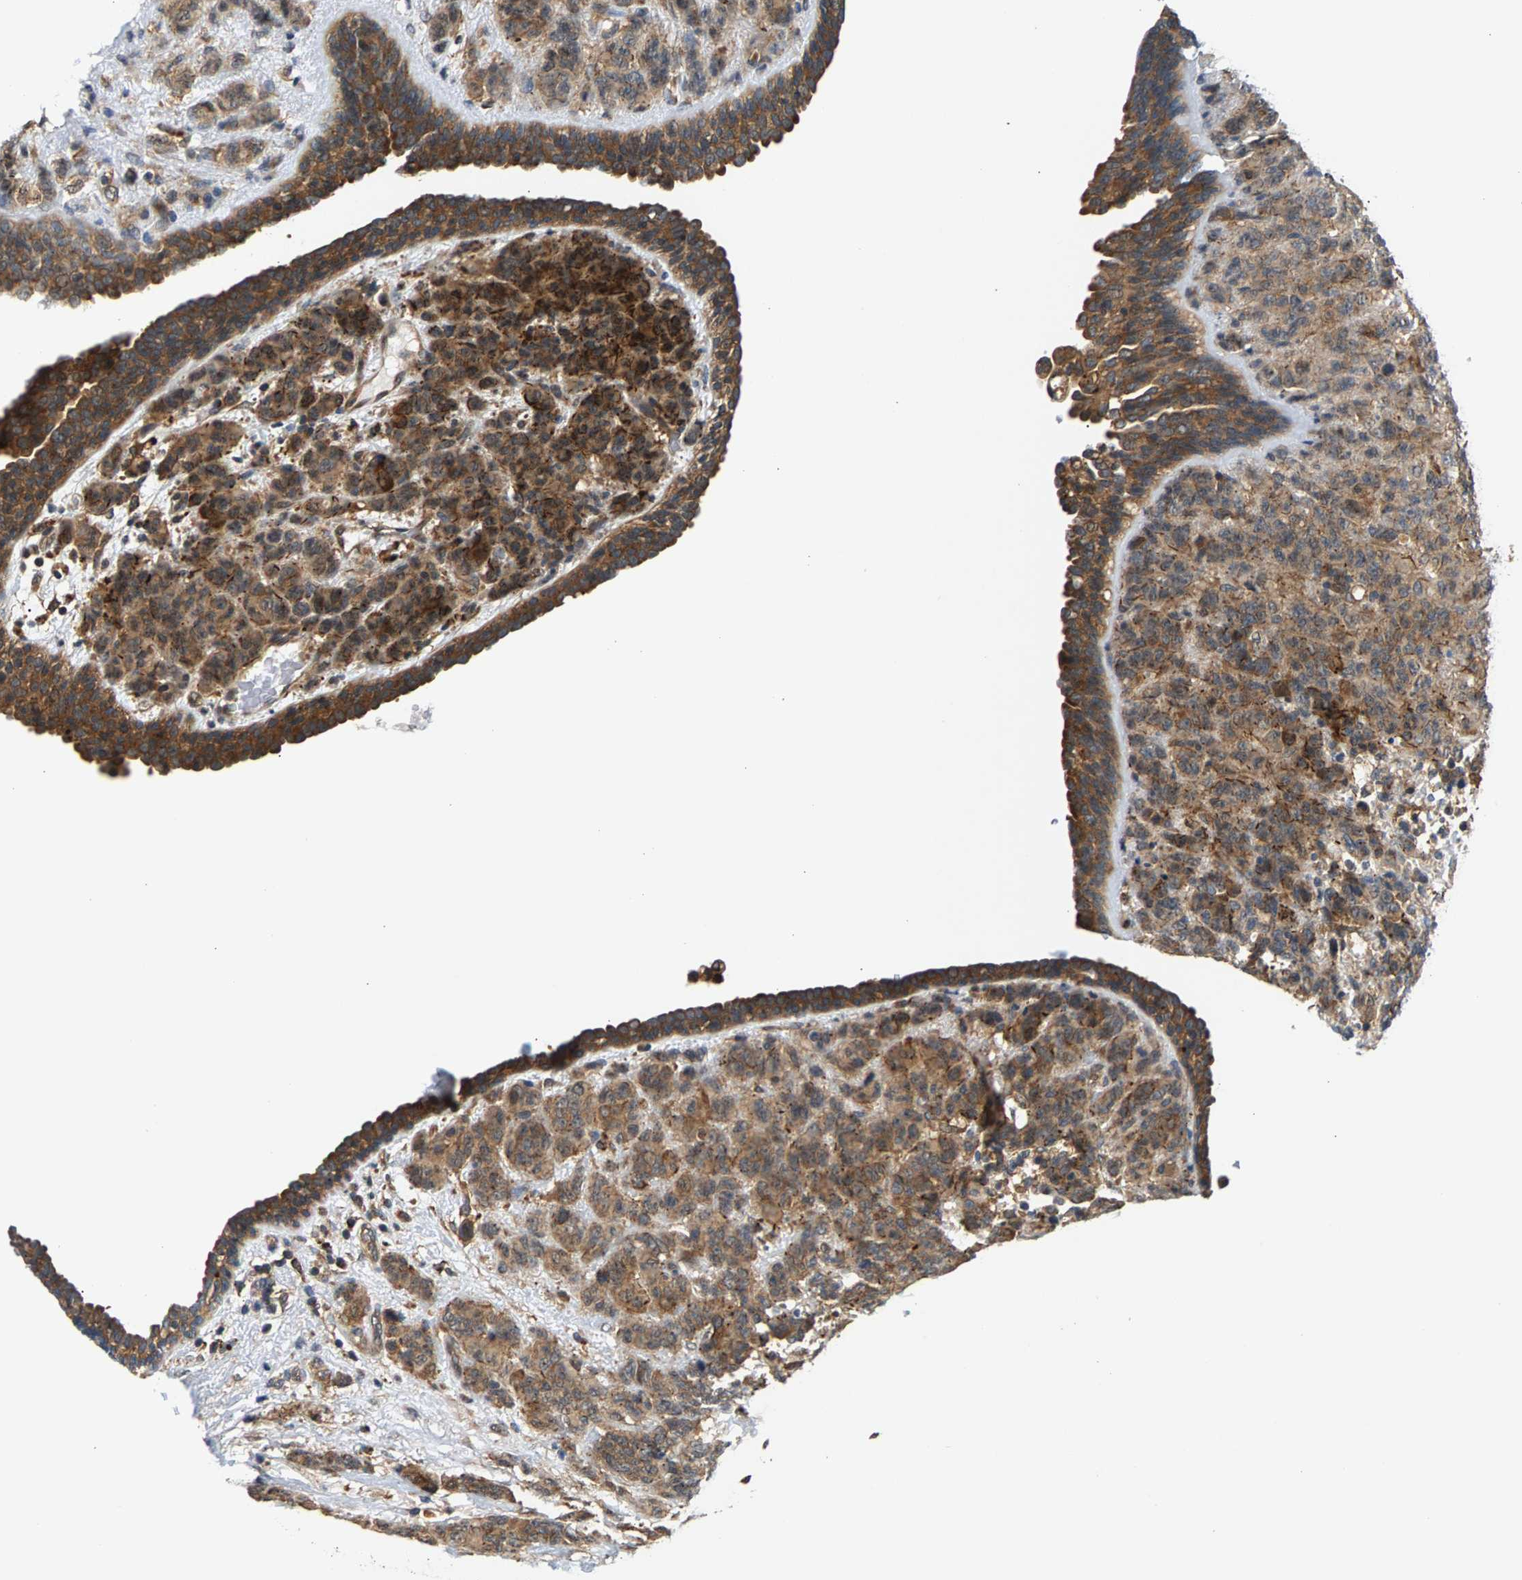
{"staining": {"intensity": "moderate", "quantity": ">75%", "location": "cytoplasmic/membranous"}, "tissue": "breast cancer", "cell_type": "Tumor cells", "image_type": "cancer", "snomed": [{"axis": "morphology", "description": "Duct carcinoma"}, {"axis": "topography", "description": "Breast"}], "caption": "Breast cancer (intraductal carcinoma) stained for a protein reveals moderate cytoplasmic/membranous positivity in tumor cells. Using DAB (brown) and hematoxylin (blue) stains, captured at high magnification using brightfield microscopy.", "gene": "MAP2K5", "patient": {"sex": "female", "age": 40}}